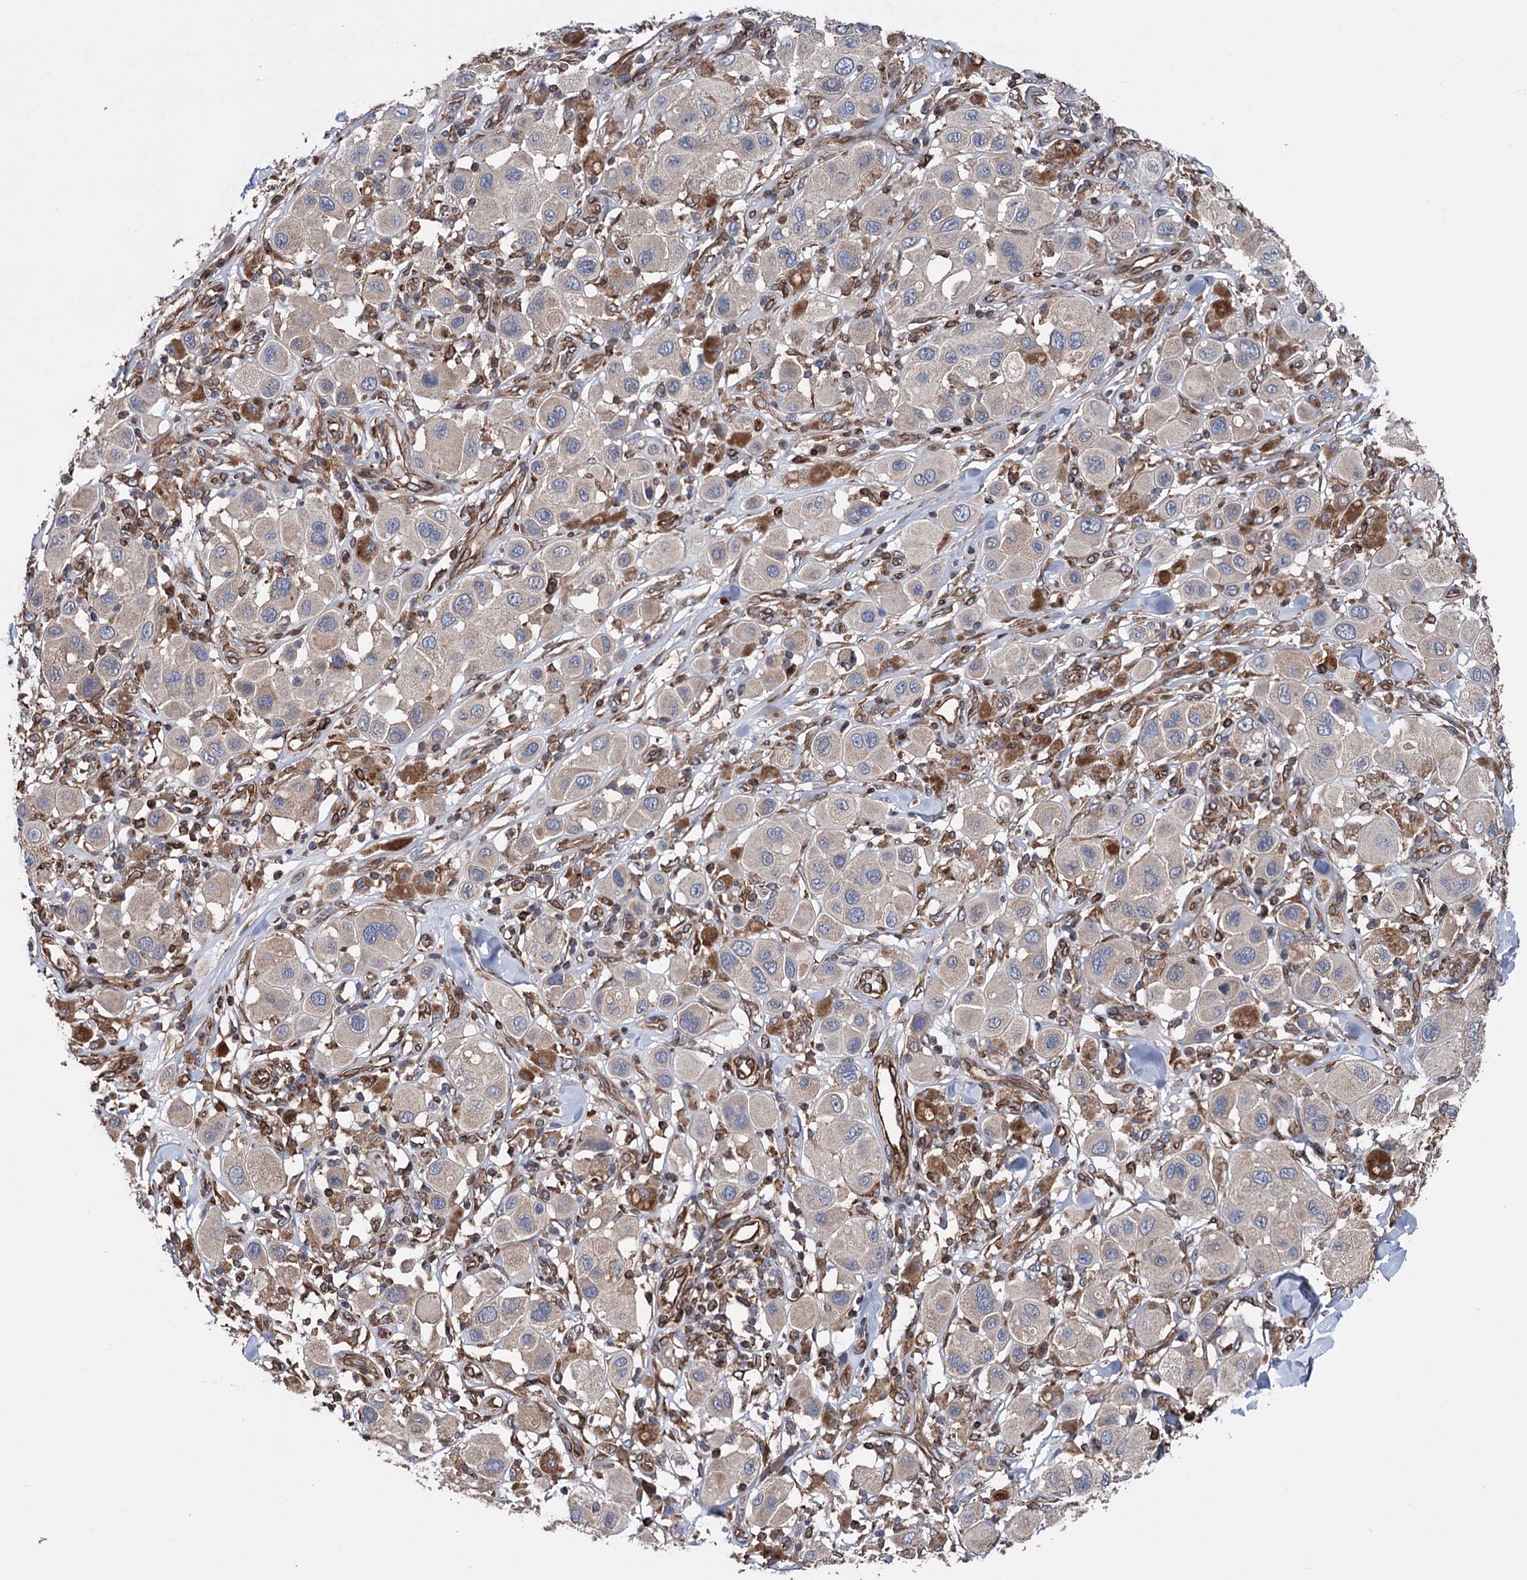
{"staining": {"intensity": "negative", "quantity": "none", "location": "none"}, "tissue": "melanoma", "cell_type": "Tumor cells", "image_type": "cancer", "snomed": [{"axis": "morphology", "description": "Malignant melanoma, Metastatic site"}, {"axis": "topography", "description": "Skin"}], "caption": "This is a histopathology image of immunohistochemistry staining of melanoma, which shows no expression in tumor cells. The staining was performed using DAB to visualize the protein expression in brown, while the nuclei were stained in blue with hematoxylin (Magnification: 20x).", "gene": "STING1", "patient": {"sex": "male", "age": 41}}